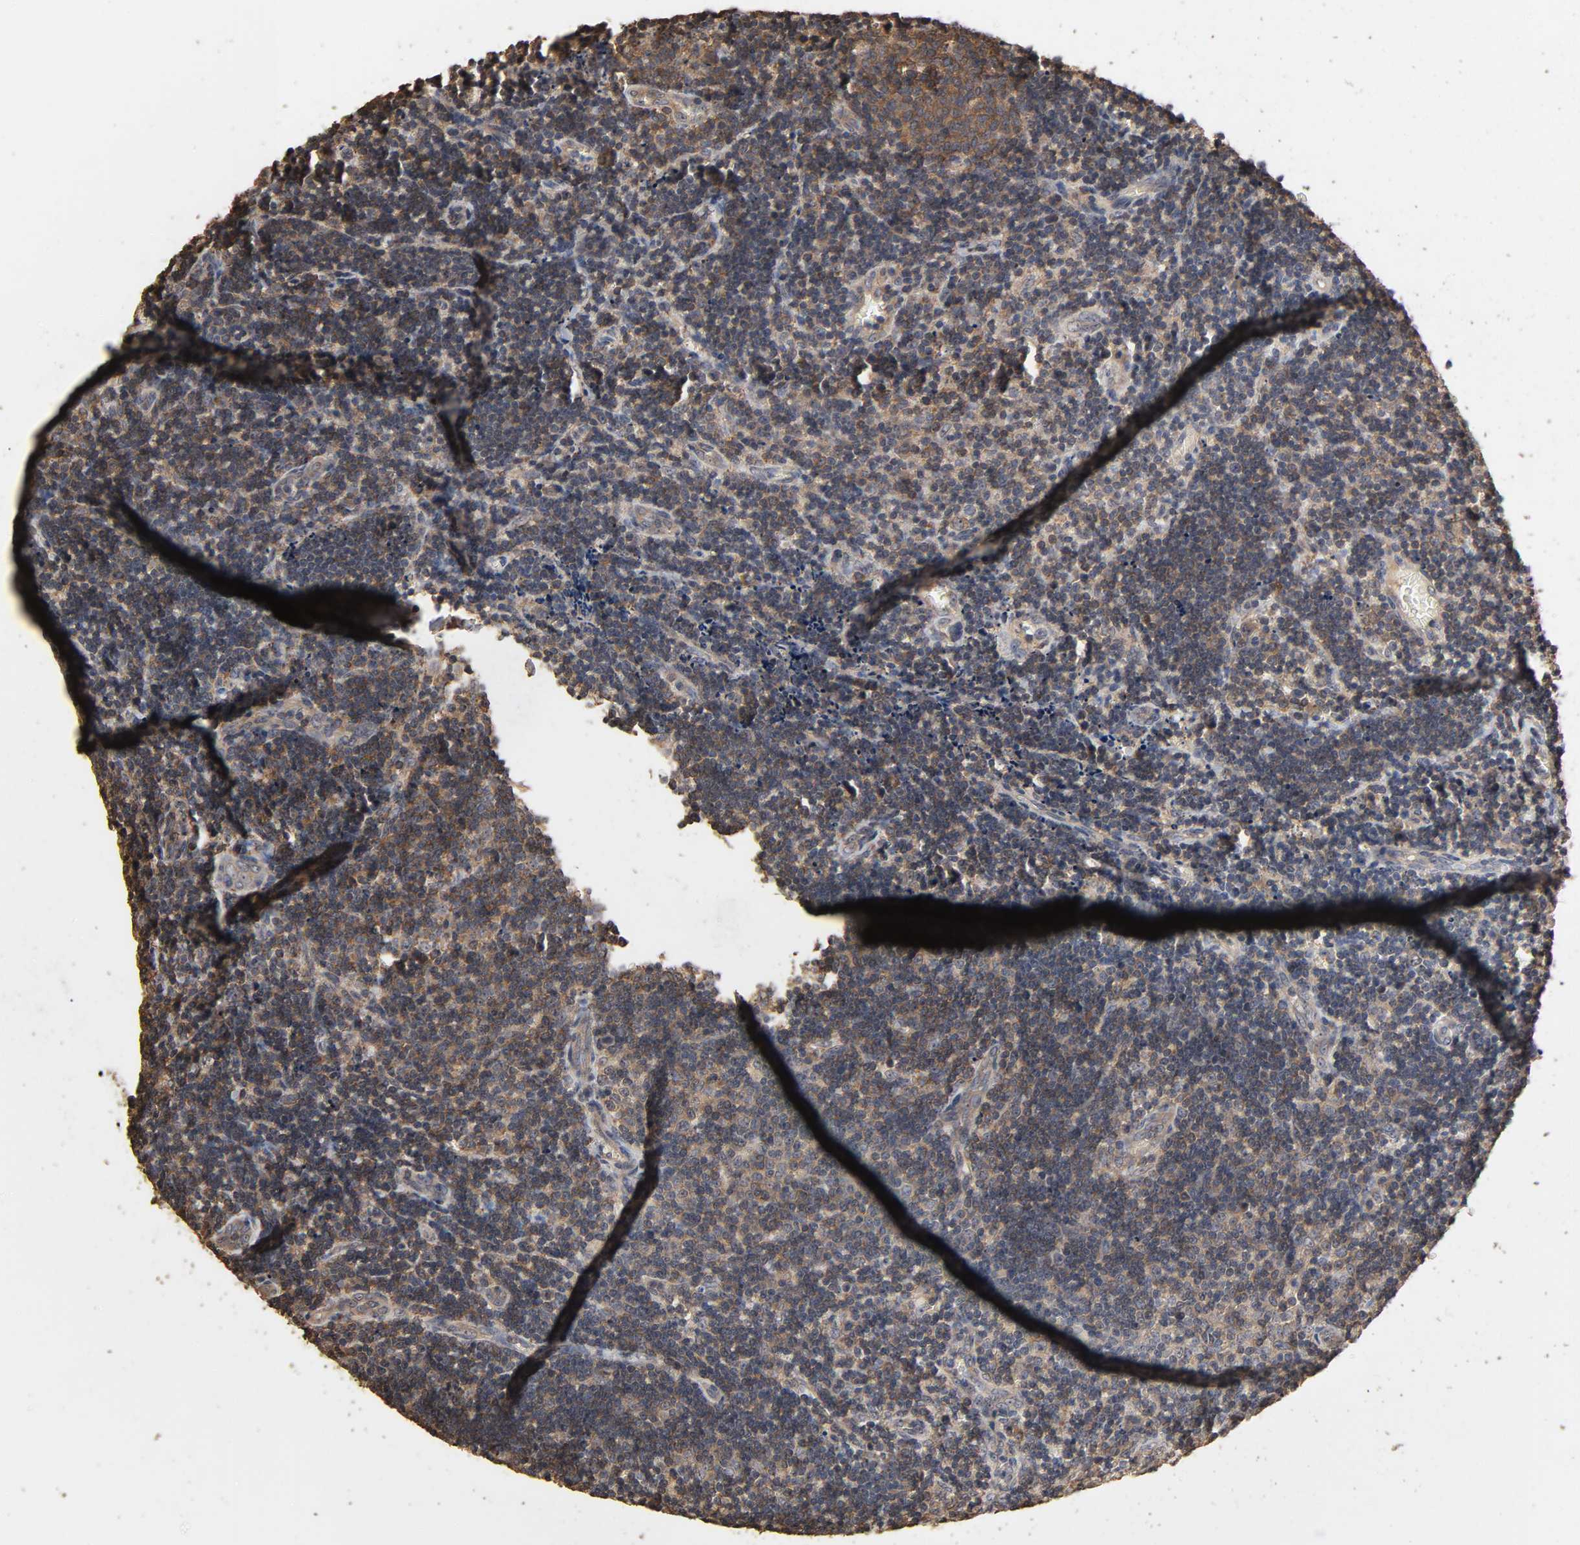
{"staining": {"intensity": "moderate", "quantity": ">75%", "location": "cytoplasmic/membranous"}, "tissue": "lymph node", "cell_type": "Germinal center cells", "image_type": "normal", "snomed": [{"axis": "morphology", "description": "Normal tissue, NOS"}, {"axis": "topography", "description": "Lymph node"}, {"axis": "topography", "description": "Salivary gland"}], "caption": "Normal lymph node shows moderate cytoplasmic/membranous positivity in approximately >75% of germinal center cells.", "gene": "ARHGEF7", "patient": {"sex": "male", "age": 8}}